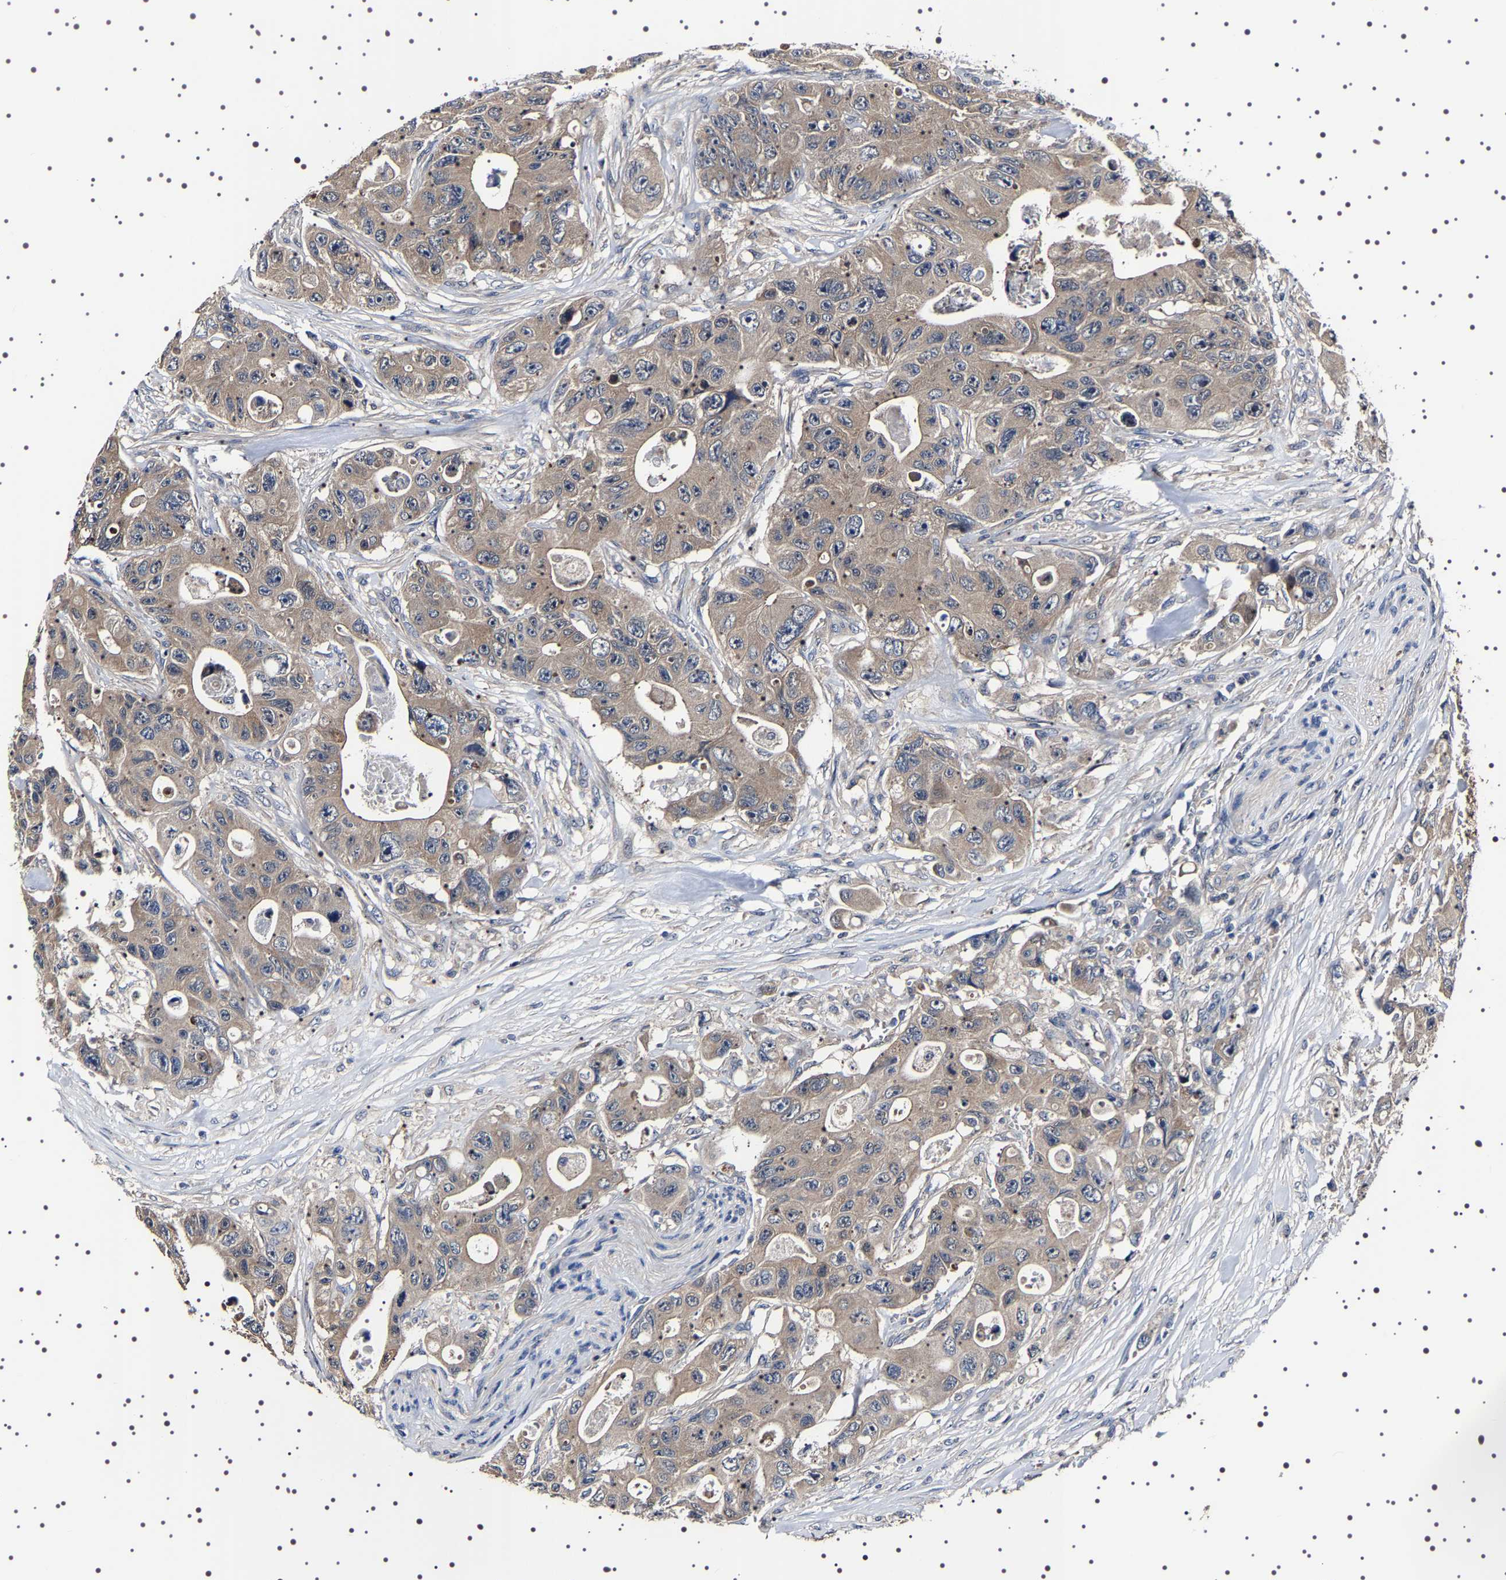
{"staining": {"intensity": "weak", "quantity": ">75%", "location": "cytoplasmic/membranous"}, "tissue": "colorectal cancer", "cell_type": "Tumor cells", "image_type": "cancer", "snomed": [{"axis": "morphology", "description": "Adenocarcinoma, NOS"}, {"axis": "topography", "description": "Colon"}], "caption": "This histopathology image demonstrates immunohistochemistry (IHC) staining of colorectal adenocarcinoma, with low weak cytoplasmic/membranous expression in approximately >75% of tumor cells.", "gene": "TARBP1", "patient": {"sex": "female", "age": 46}}